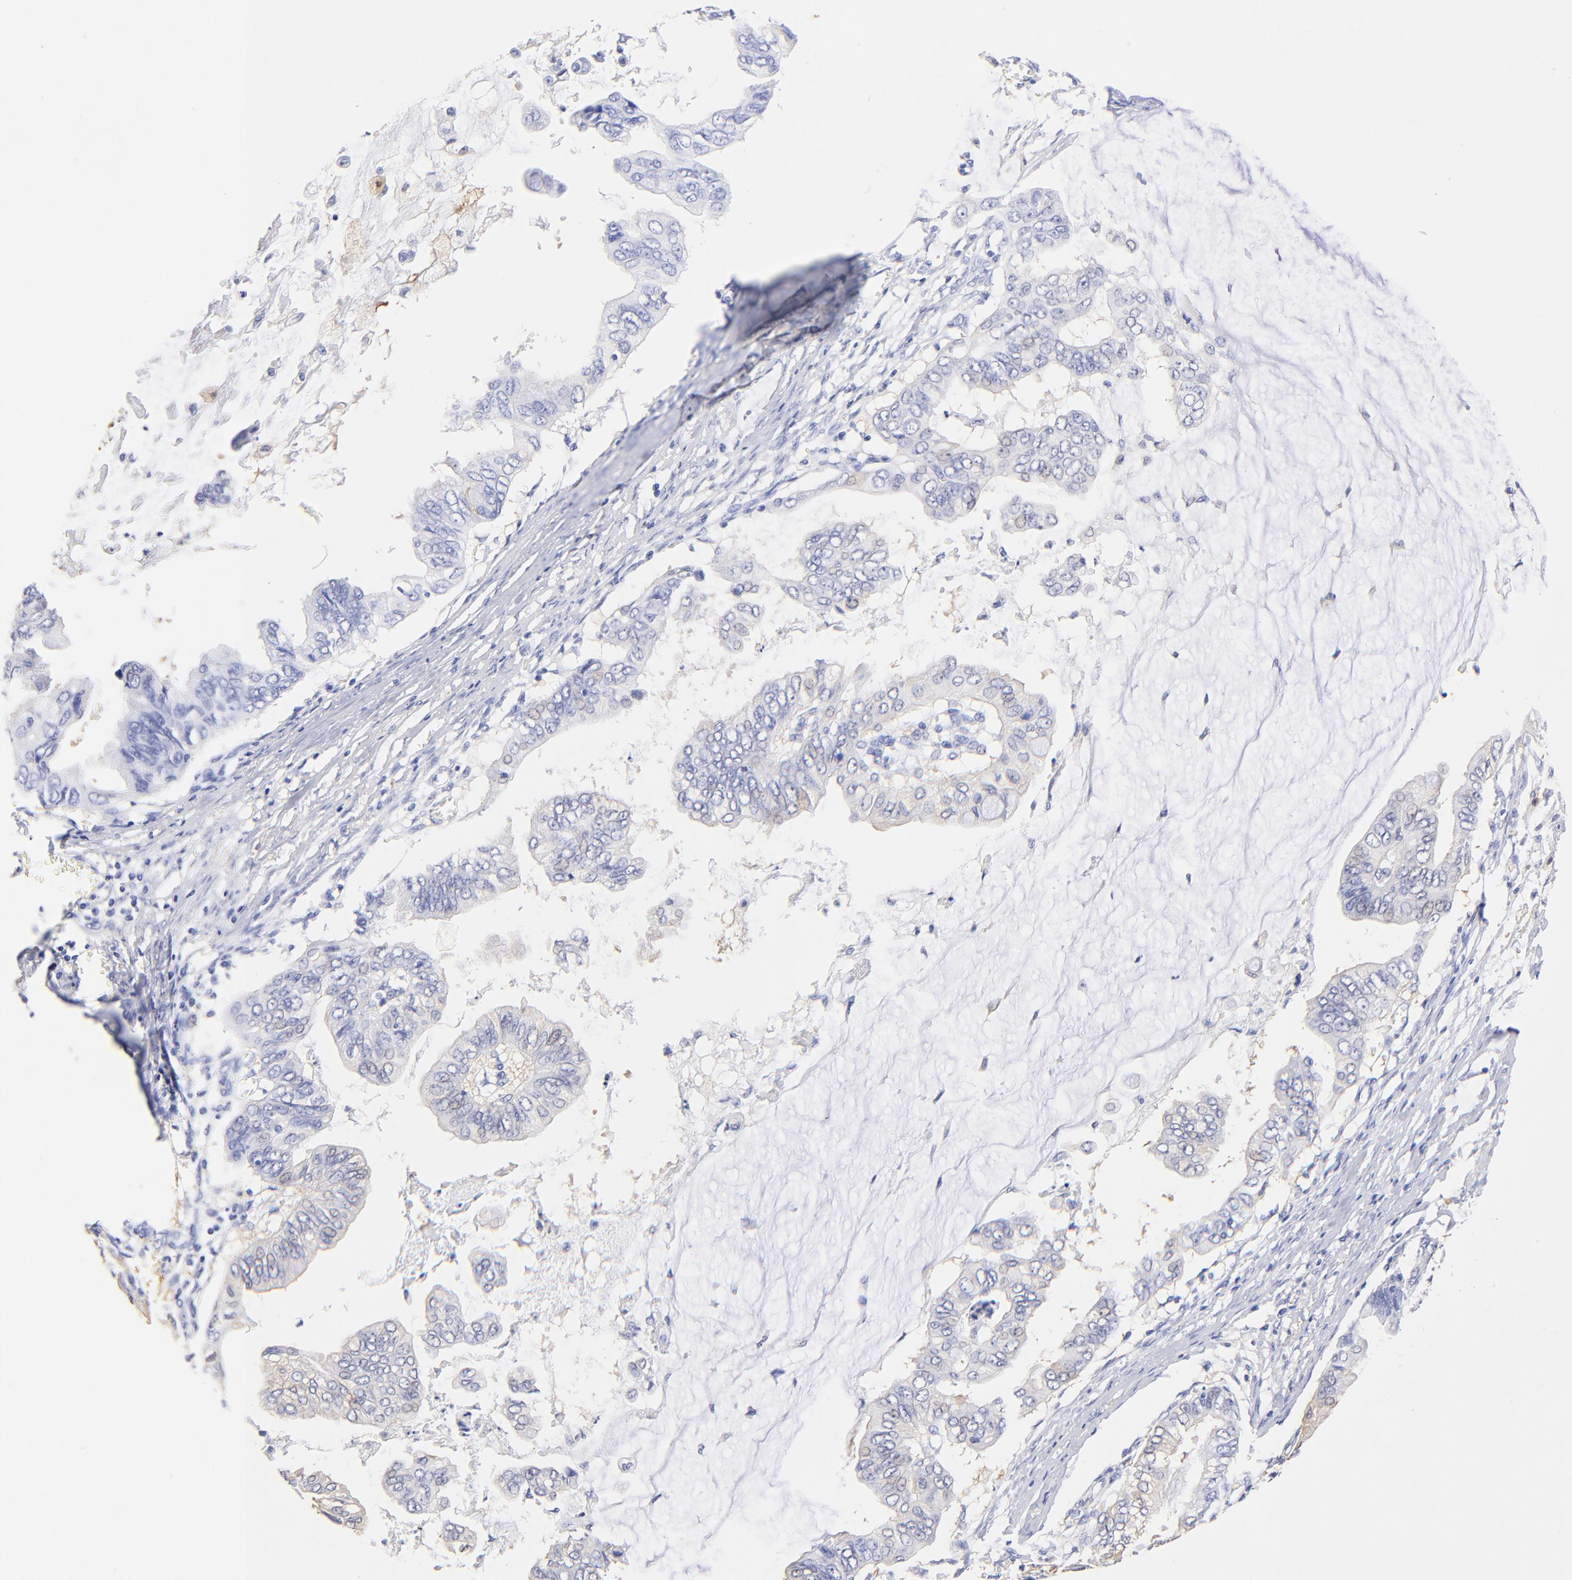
{"staining": {"intensity": "negative", "quantity": "none", "location": "none"}, "tissue": "stomach cancer", "cell_type": "Tumor cells", "image_type": "cancer", "snomed": [{"axis": "morphology", "description": "Adenocarcinoma, NOS"}, {"axis": "topography", "description": "Stomach, upper"}], "caption": "Tumor cells show no significant staining in stomach adenocarcinoma. (Stains: DAB (3,3'-diaminobenzidine) immunohistochemistry with hematoxylin counter stain, Microscopy: brightfield microscopy at high magnification).", "gene": "ALDH1A1", "patient": {"sex": "male", "age": 80}}